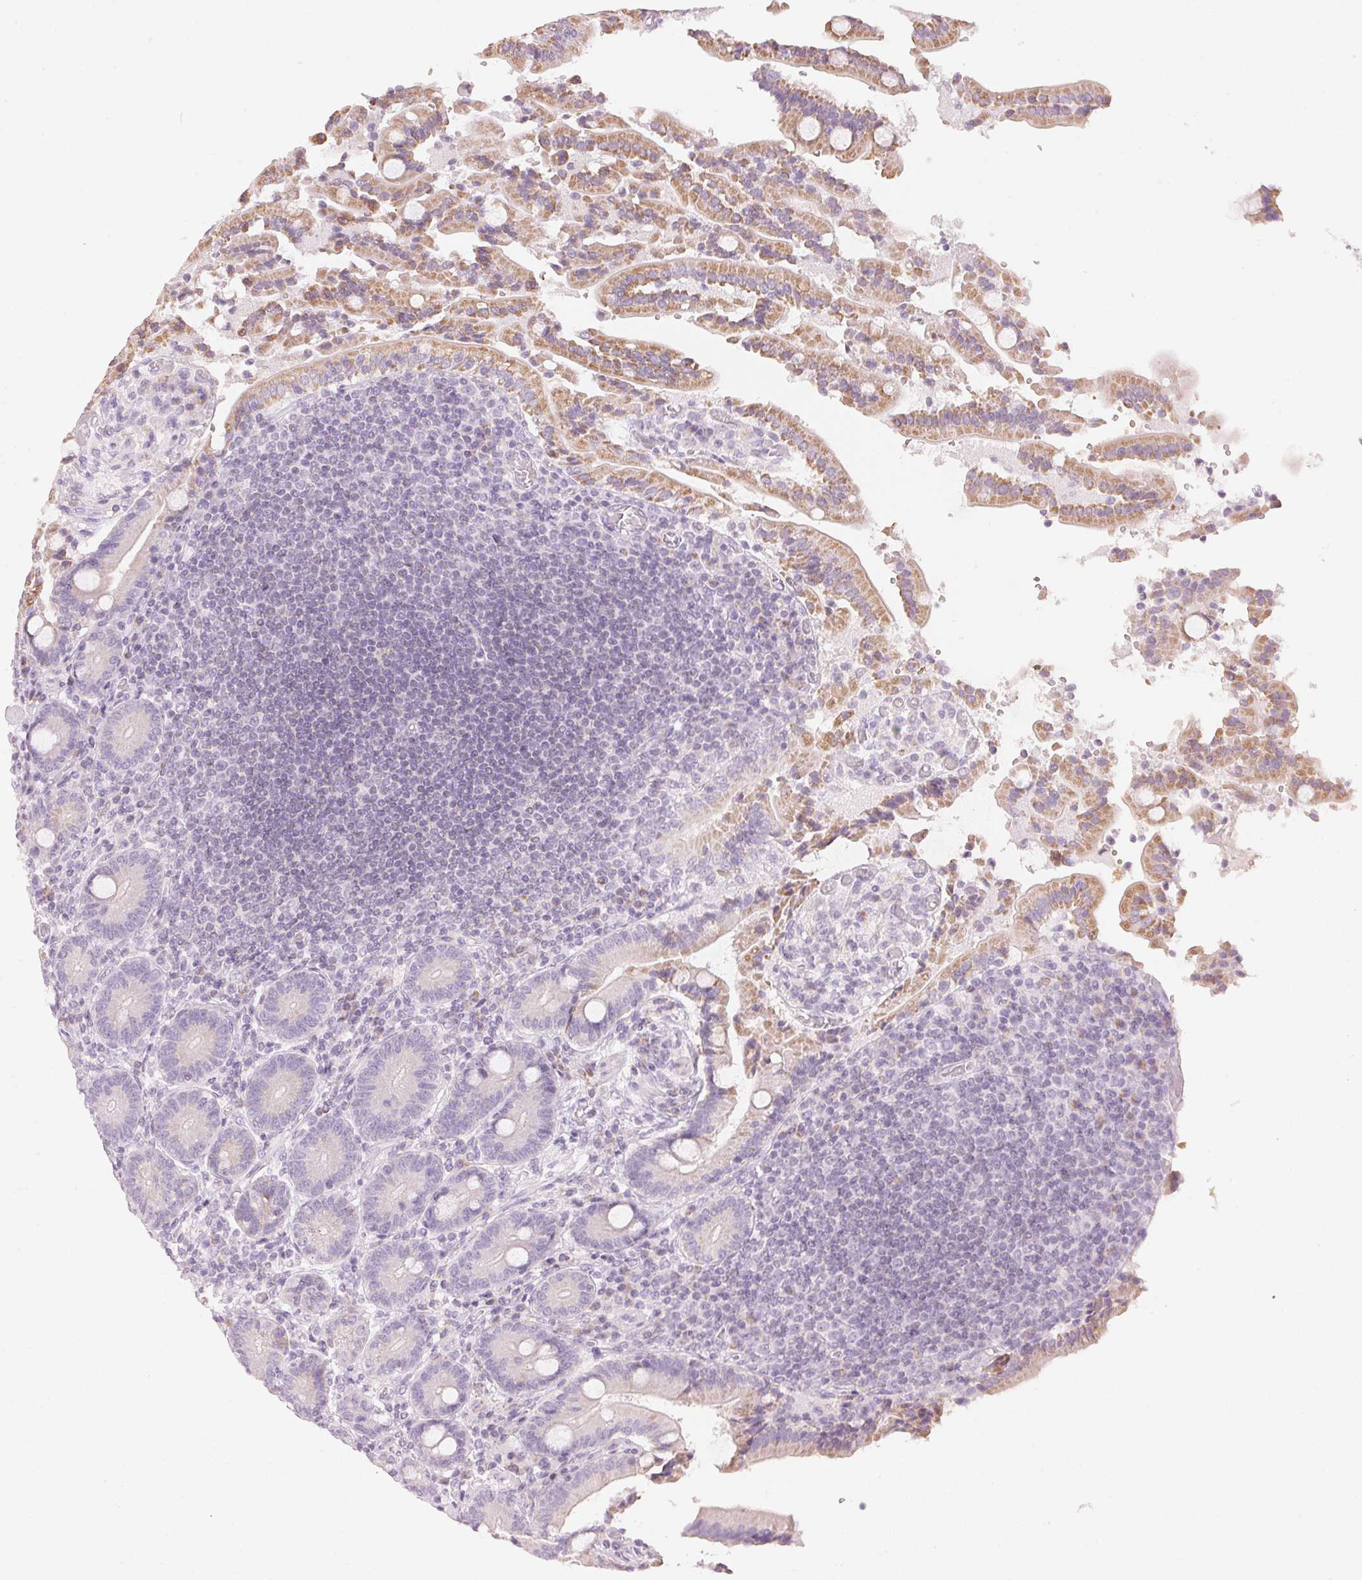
{"staining": {"intensity": "moderate", "quantity": "25%-75%", "location": "cytoplasmic/membranous"}, "tissue": "duodenum", "cell_type": "Glandular cells", "image_type": "normal", "snomed": [{"axis": "morphology", "description": "Normal tissue, NOS"}, {"axis": "topography", "description": "Duodenum"}], "caption": "Immunohistochemistry micrograph of normal human duodenum stained for a protein (brown), which shows medium levels of moderate cytoplasmic/membranous positivity in approximately 25%-75% of glandular cells.", "gene": "HOXB13", "patient": {"sex": "female", "age": 62}}